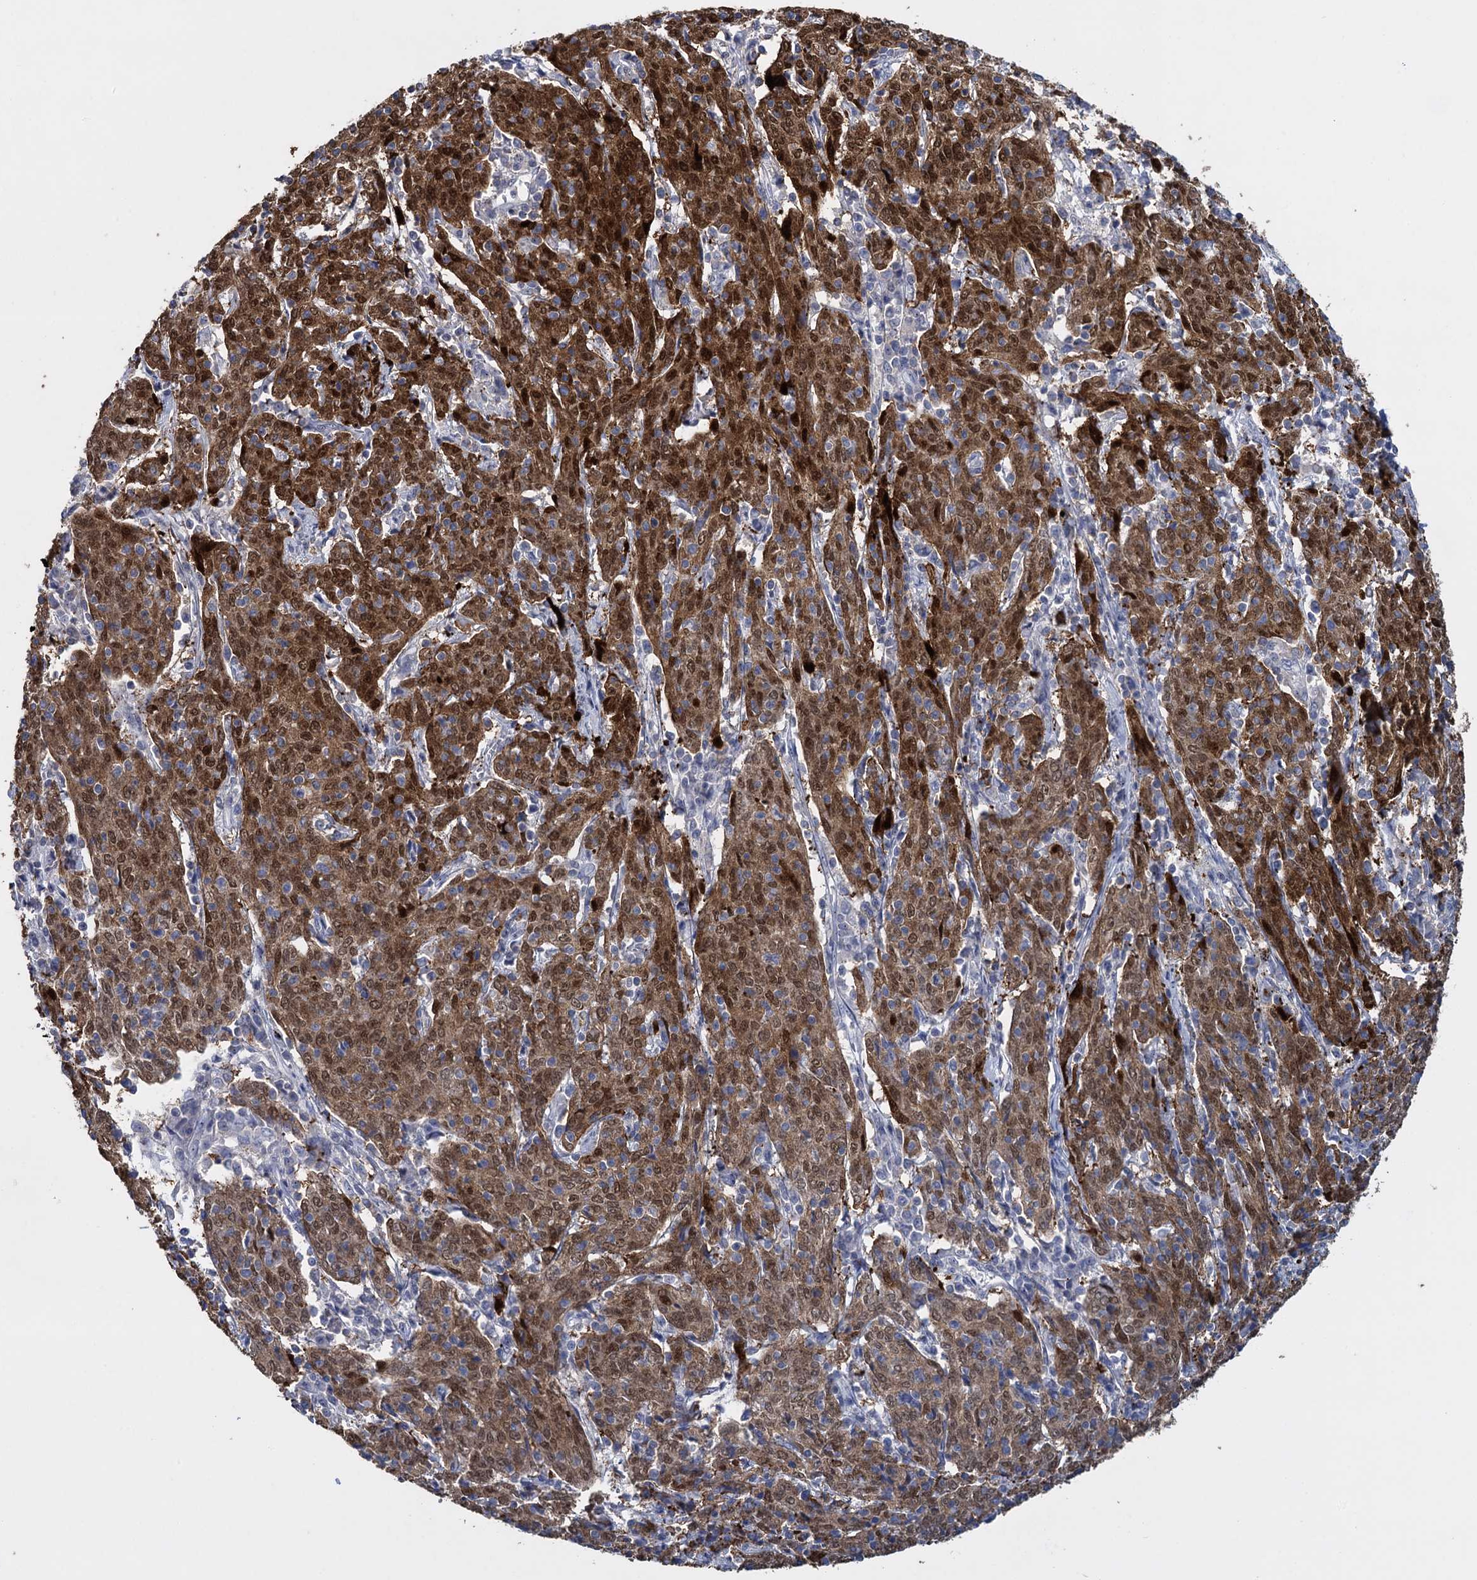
{"staining": {"intensity": "moderate", "quantity": ">75%", "location": "cytoplasmic/membranous,nuclear"}, "tissue": "cervical cancer", "cell_type": "Tumor cells", "image_type": "cancer", "snomed": [{"axis": "morphology", "description": "Squamous cell carcinoma, NOS"}, {"axis": "topography", "description": "Cervix"}], "caption": "Human cervical cancer (squamous cell carcinoma) stained with a brown dye shows moderate cytoplasmic/membranous and nuclear positive positivity in about >75% of tumor cells.", "gene": "SFN", "patient": {"sex": "female", "age": 67}}